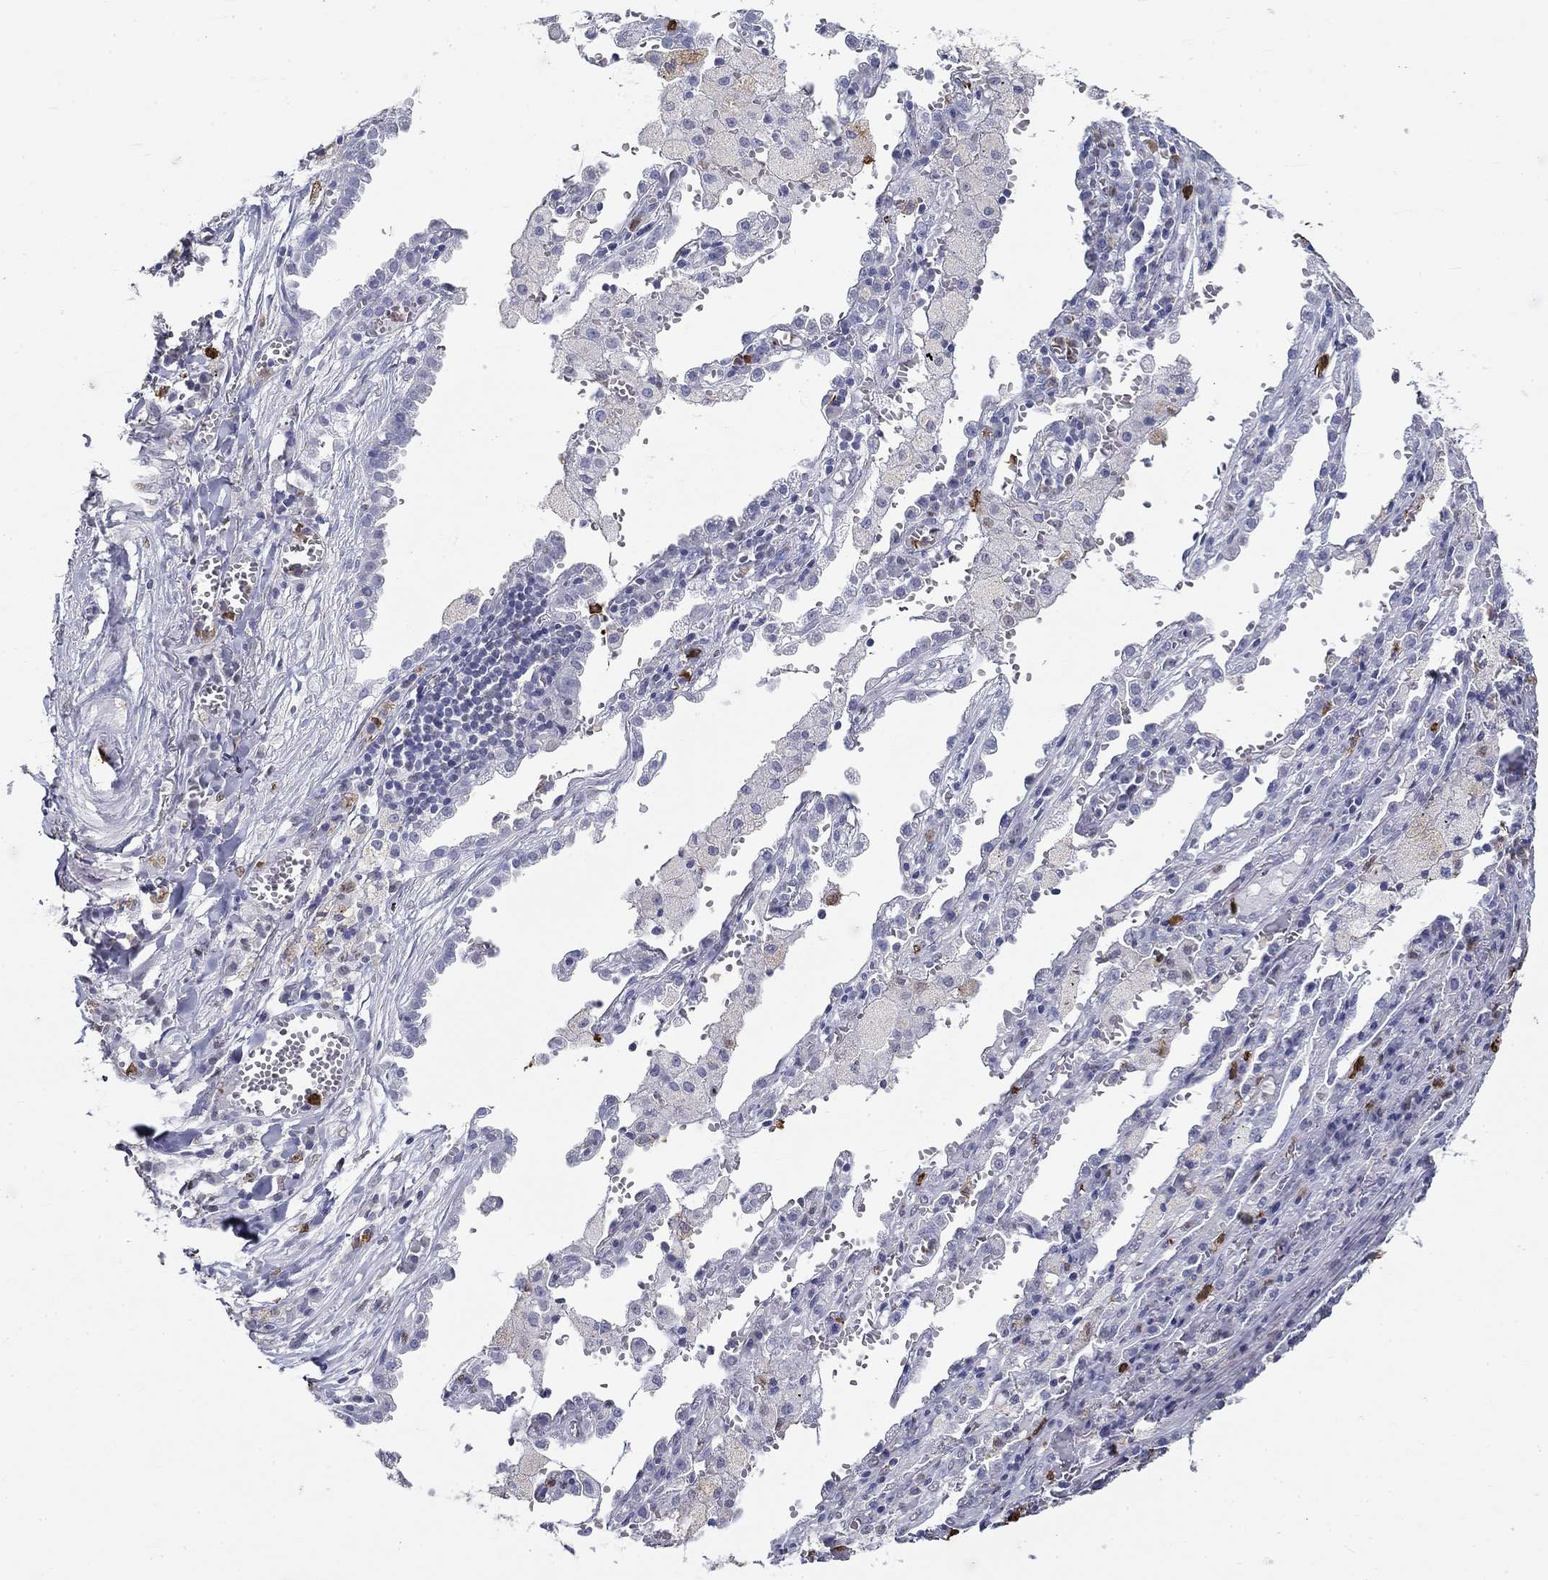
{"staining": {"intensity": "negative", "quantity": "none", "location": "none"}, "tissue": "lung cancer", "cell_type": "Tumor cells", "image_type": "cancer", "snomed": [{"axis": "morphology", "description": "Adenocarcinoma, NOS"}, {"axis": "topography", "description": "Lung"}], "caption": "This is an immunohistochemistry (IHC) image of human lung cancer. There is no positivity in tumor cells.", "gene": "IGSF8", "patient": {"sex": "male", "age": 57}}